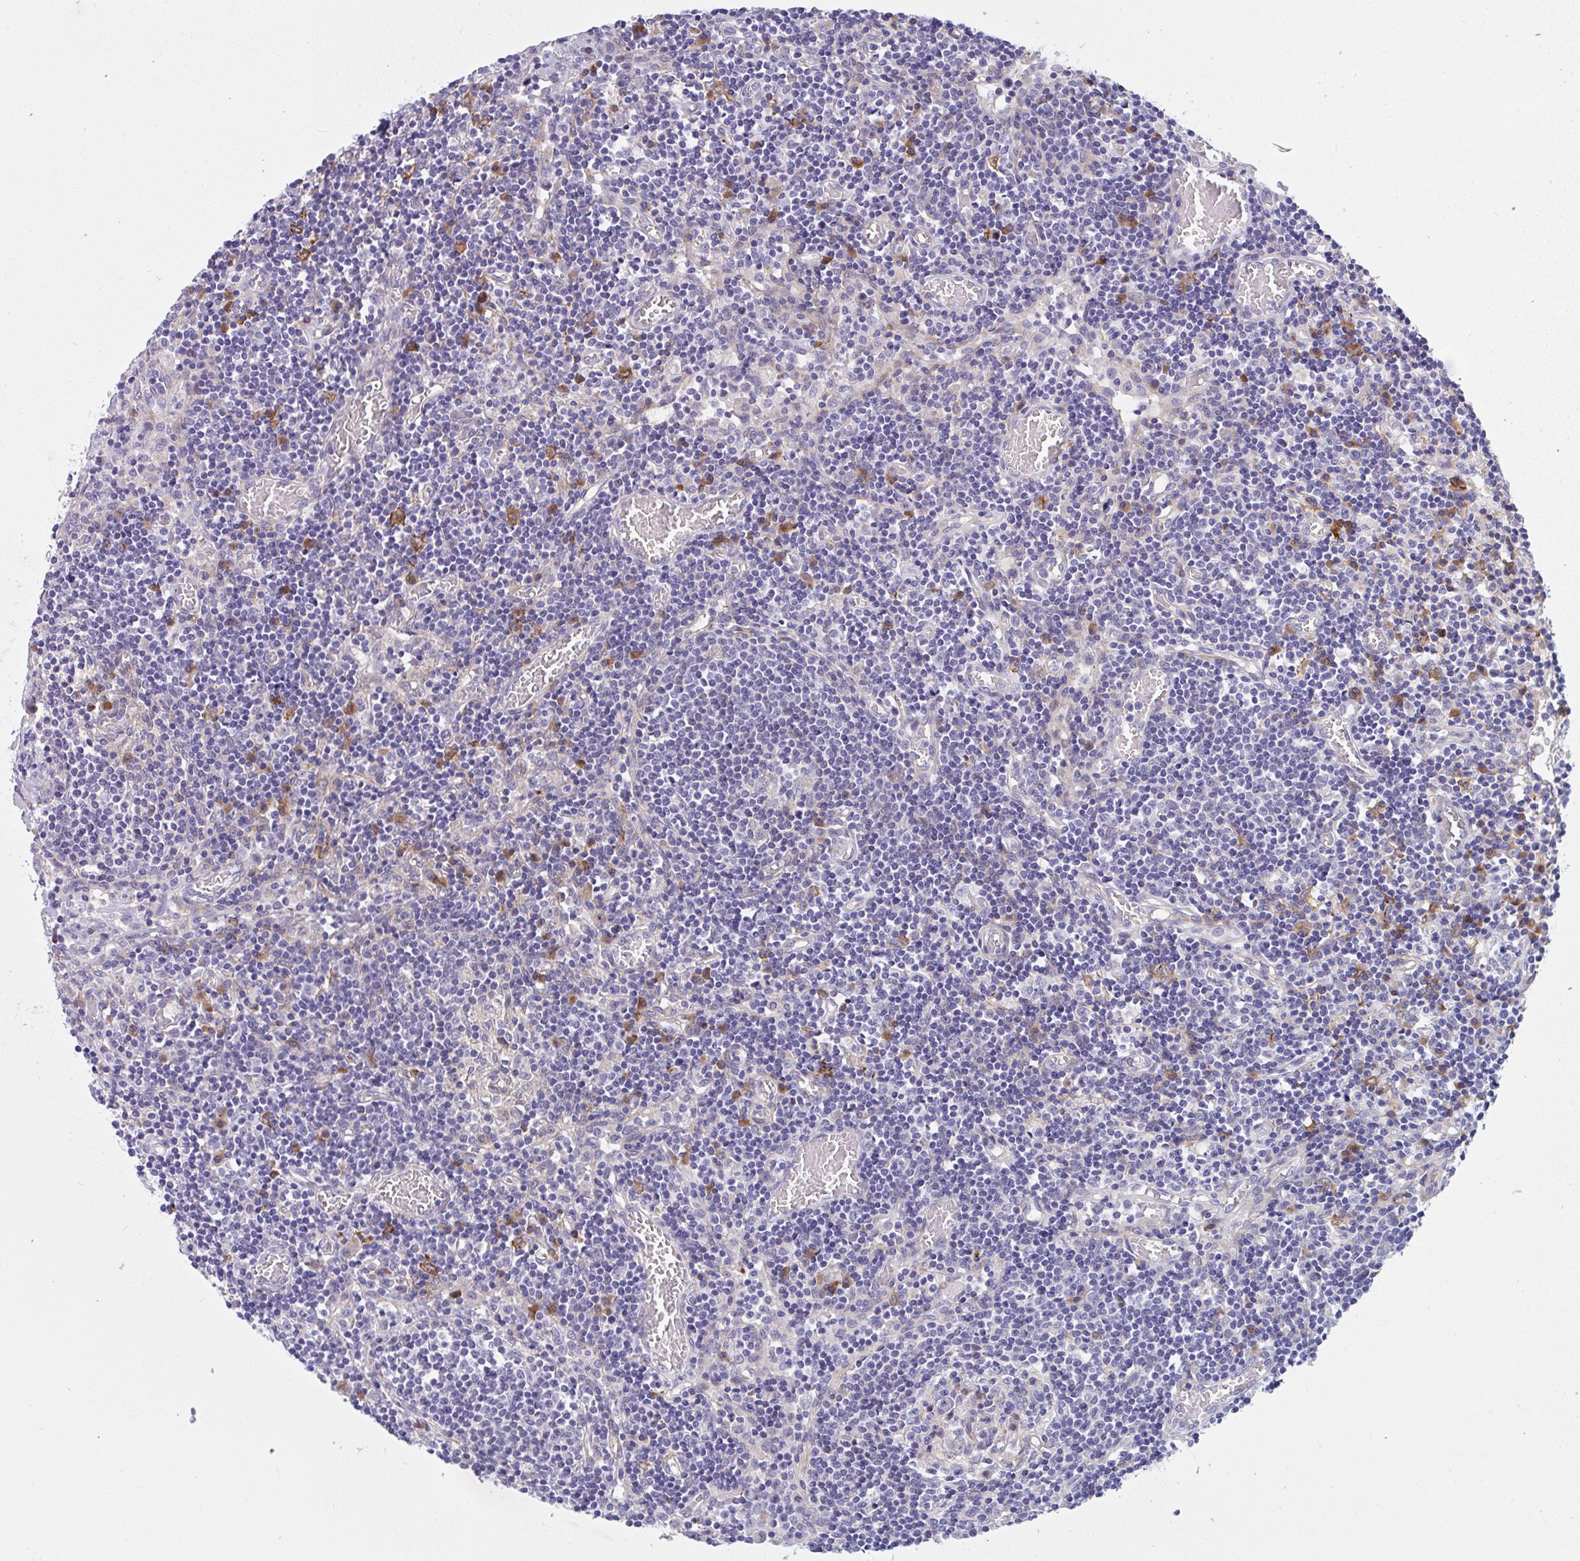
{"staining": {"intensity": "moderate", "quantity": "<25%", "location": "cytoplasmic/membranous"}, "tissue": "lymph node", "cell_type": "Germinal center cells", "image_type": "normal", "snomed": [{"axis": "morphology", "description": "Normal tissue, NOS"}, {"axis": "topography", "description": "Lymph node"}], "caption": "High-power microscopy captured an immunohistochemistry photomicrograph of normal lymph node, revealing moderate cytoplasmic/membranous staining in approximately <25% of germinal center cells.", "gene": "GAB1", "patient": {"sex": "male", "age": 66}}